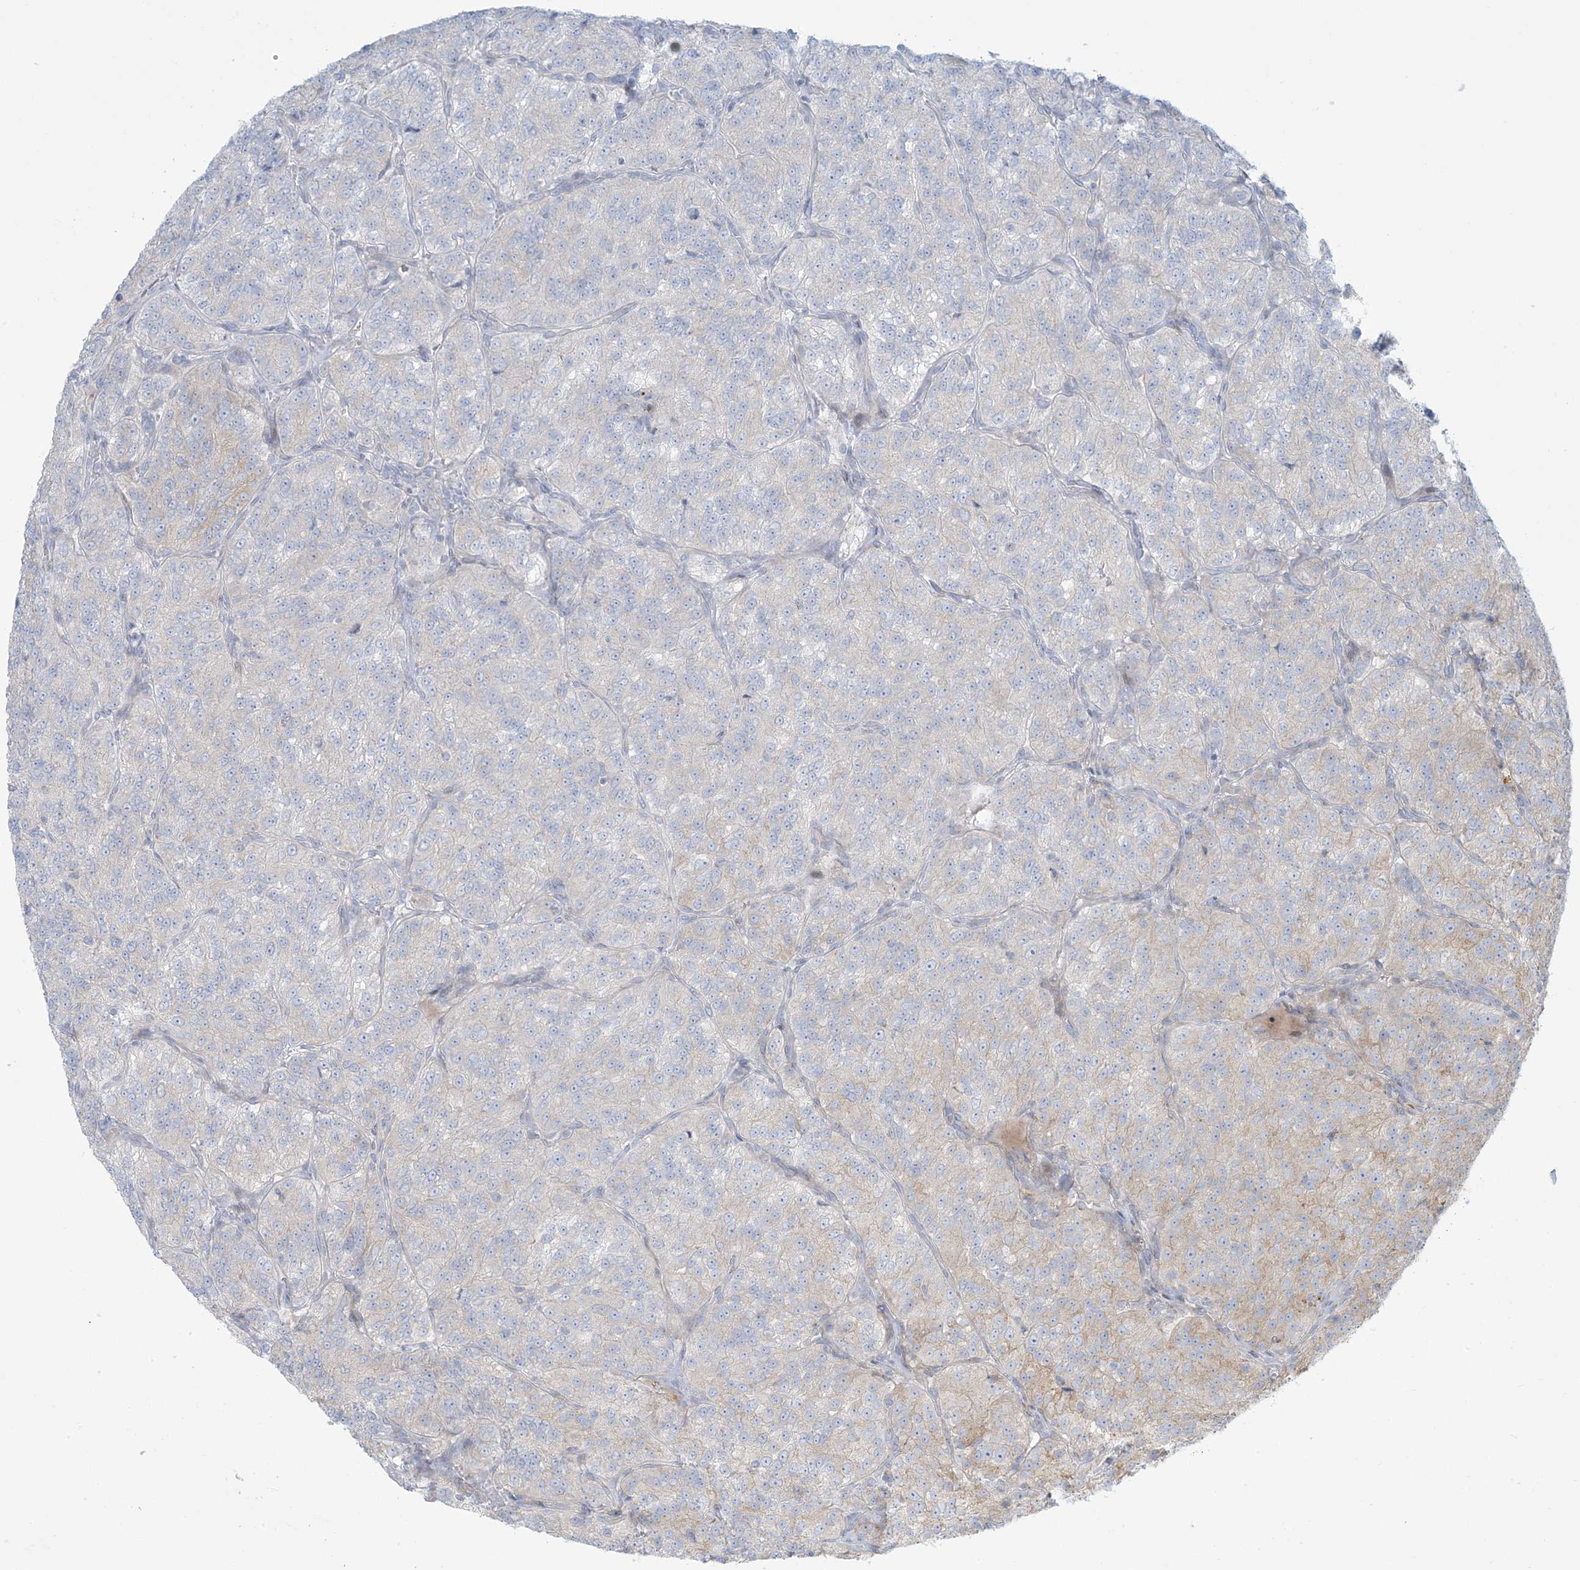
{"staining": {"intensity": "weak", "quantity": "<25%", "location": "cytoplasmic/membranous"}, "tissue": "renal cancer", "cell_type": "Tumor cells", "image_type": "cancer", "snomed": [{"axis": "morphology", "description": "Adenocarcinoma, NOS"}, {"axis": "topography", "description": "Kidney"}], "caption": "Immunohistochemical staining of human renal cancer displays no significant expression in tumor cells. (Immunohistochemistry, brightfield microscopy, high magnification).", "gene": "AFTPH", "patient": {"sex": "female", "age": 63}}